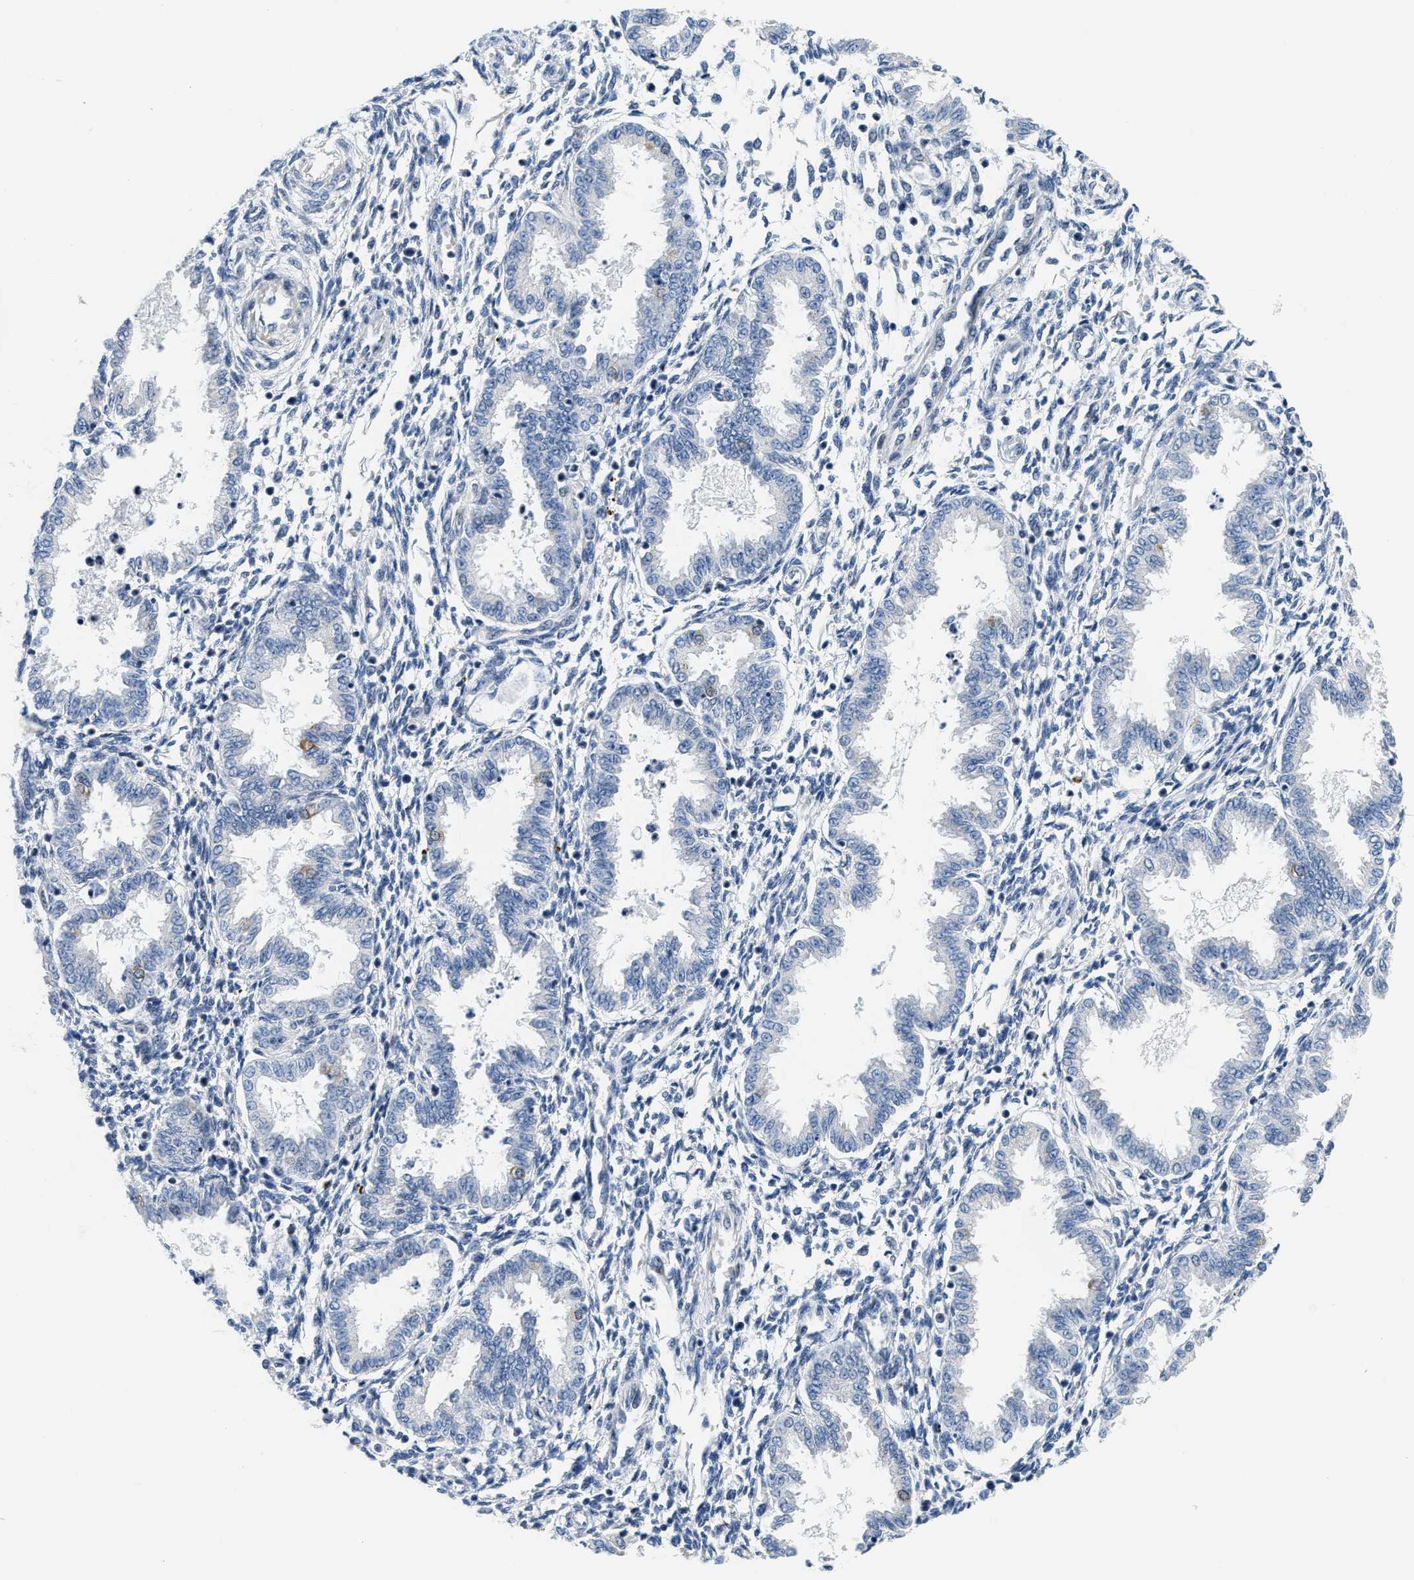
{"staining": {"intensity": "negative", "quantity": "none", "location": "none"}, "tissue": "endometrium", "cell_type": "Cells in endometrial stroma", "image_type": "normal", "snomed": [{"axis": "morphology", "description": "Normal tissue, NOS"}, {"axis": "topography", "description": "Endometrium"}], "caption": "Micrograph shows no protein positivity in cells in endometrial stroma of benign endometrium. Nuclei are stained in blue.", "gene": "CLGN", "patient": {"sex": "female", "age": 33}}